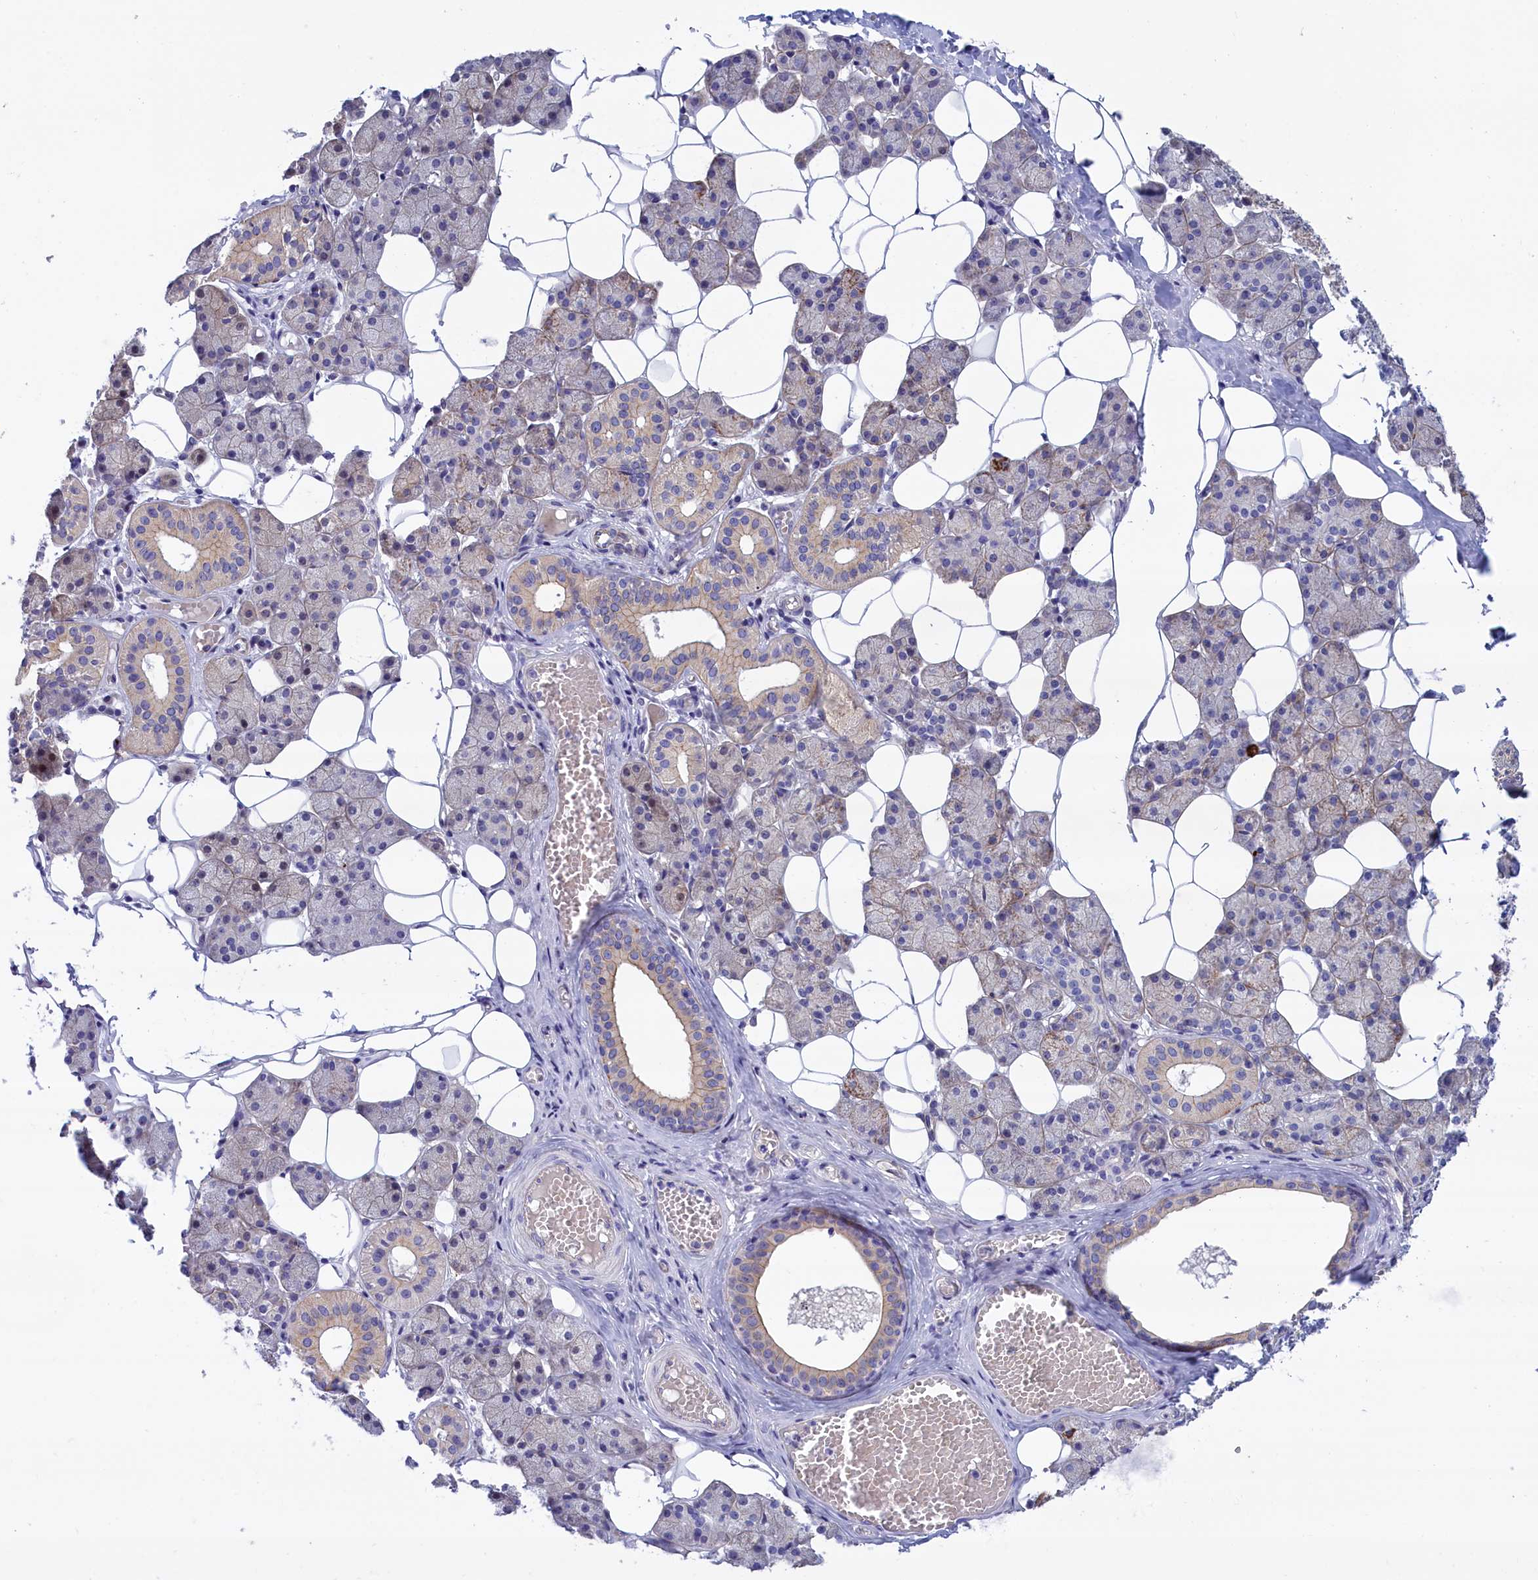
{"staining": {"intensity": "strong", "quantity": "<25%", "location": "cytoplasmic/membranous,nuclear"}, "tissue": "salivary gland", "cell_type": "Glandular cells", "image_type": "normal", "snomed": [{"axis": "morphology", "description": "Normal tissue, NOS"}, {"axis": "topography", "description": "Salivary gland"}], "caption": "A micrograph showing strong cytoplasmic/membranous,nuclear expression in approximately <25% of glandular cells in normal salivary gland, as visualized by brown immunohistochemical staining.", "gene": "ABCC12", "patient": {"sex": "female", "age": 33}}